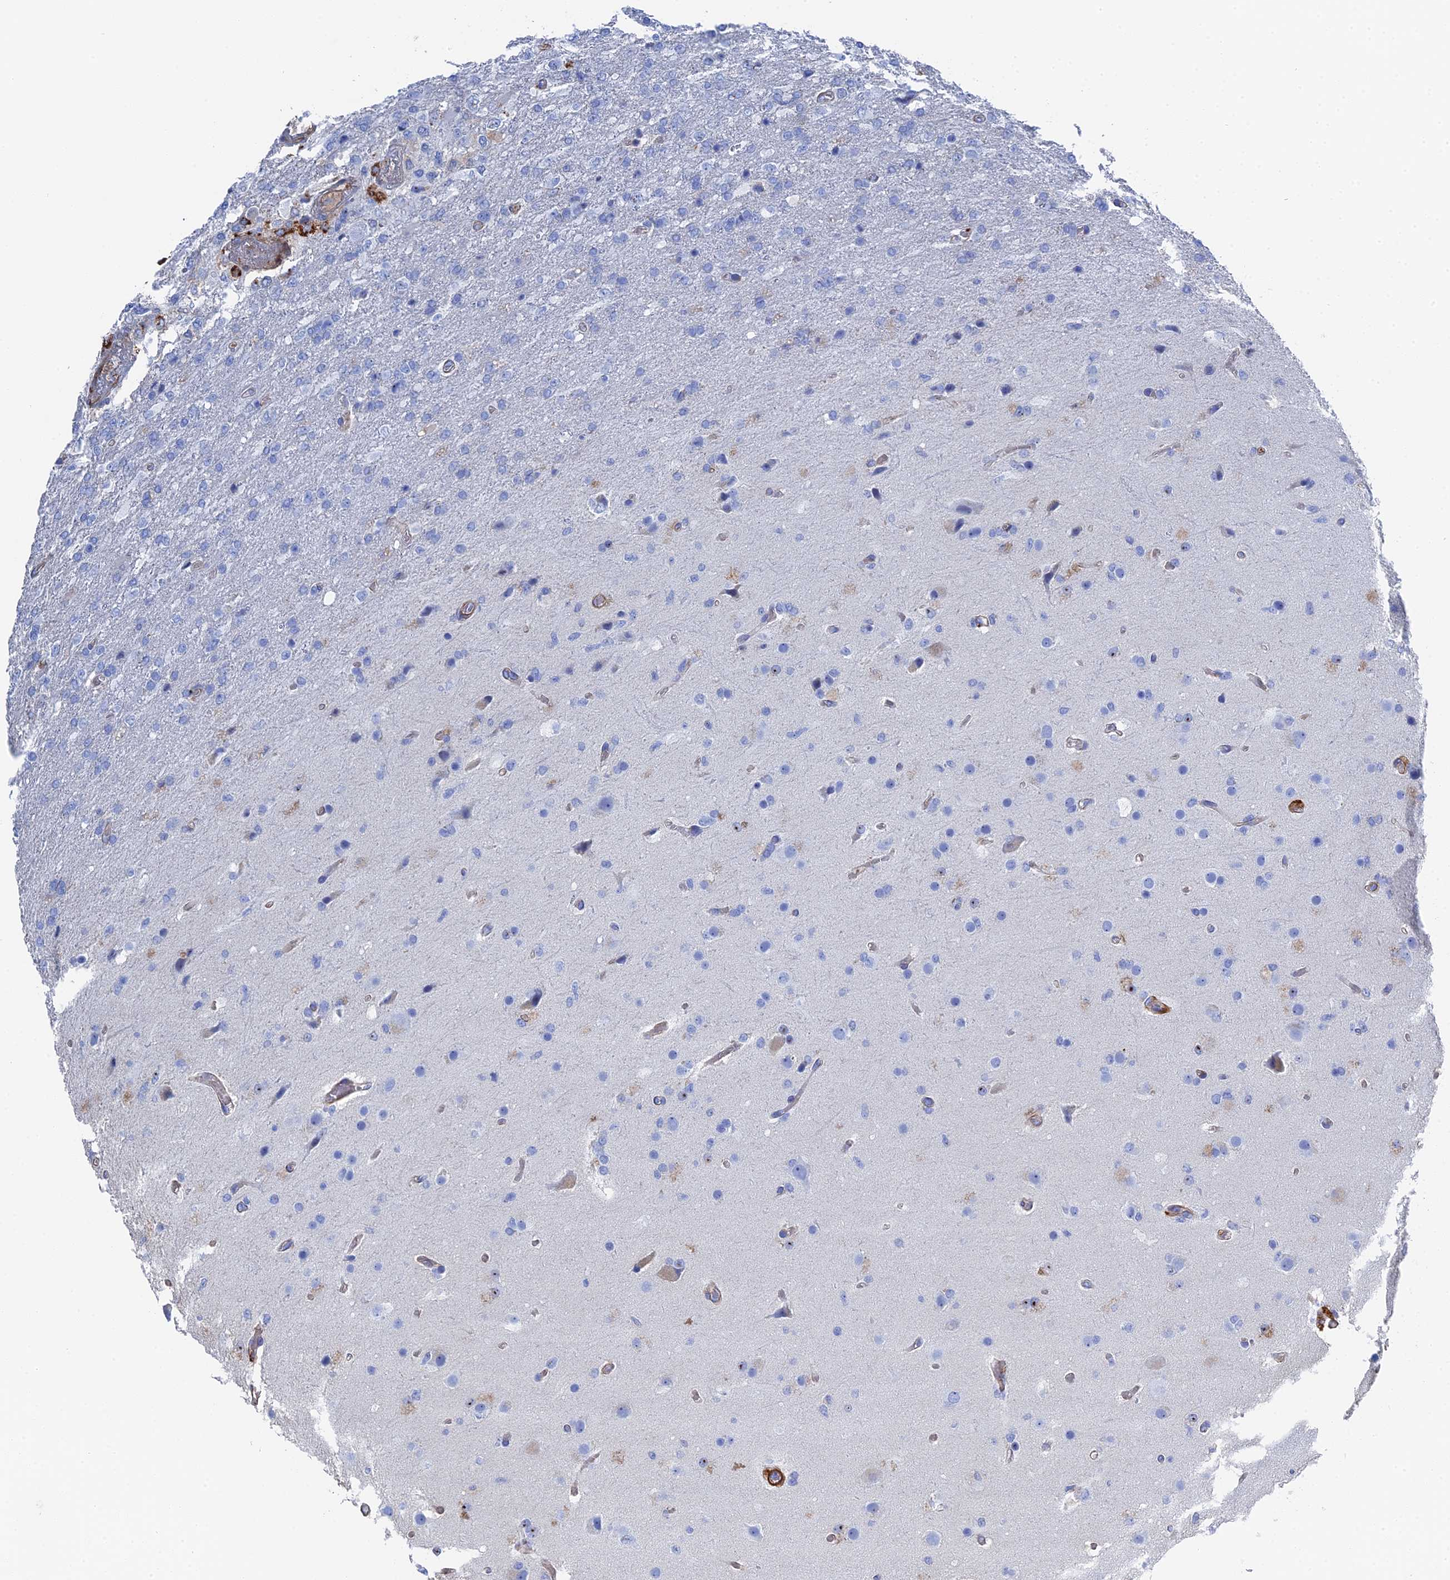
{"staining": {"intensity": "negative", "quantity": "none", "location": "none"}, "tissue": "glioma", "cell_type": "Tumor cells", "image_type": "cancer", "snomed": [{"axis": "morphology", "description": "Glioma, malignant, High grade"}, {"axis": "topography", "description": "Brain"}], "caption": "There is no significant positivity in tumor cells of glioma.", "gene": "STRA6", "patient": {"sex": "female", "age": 74}}